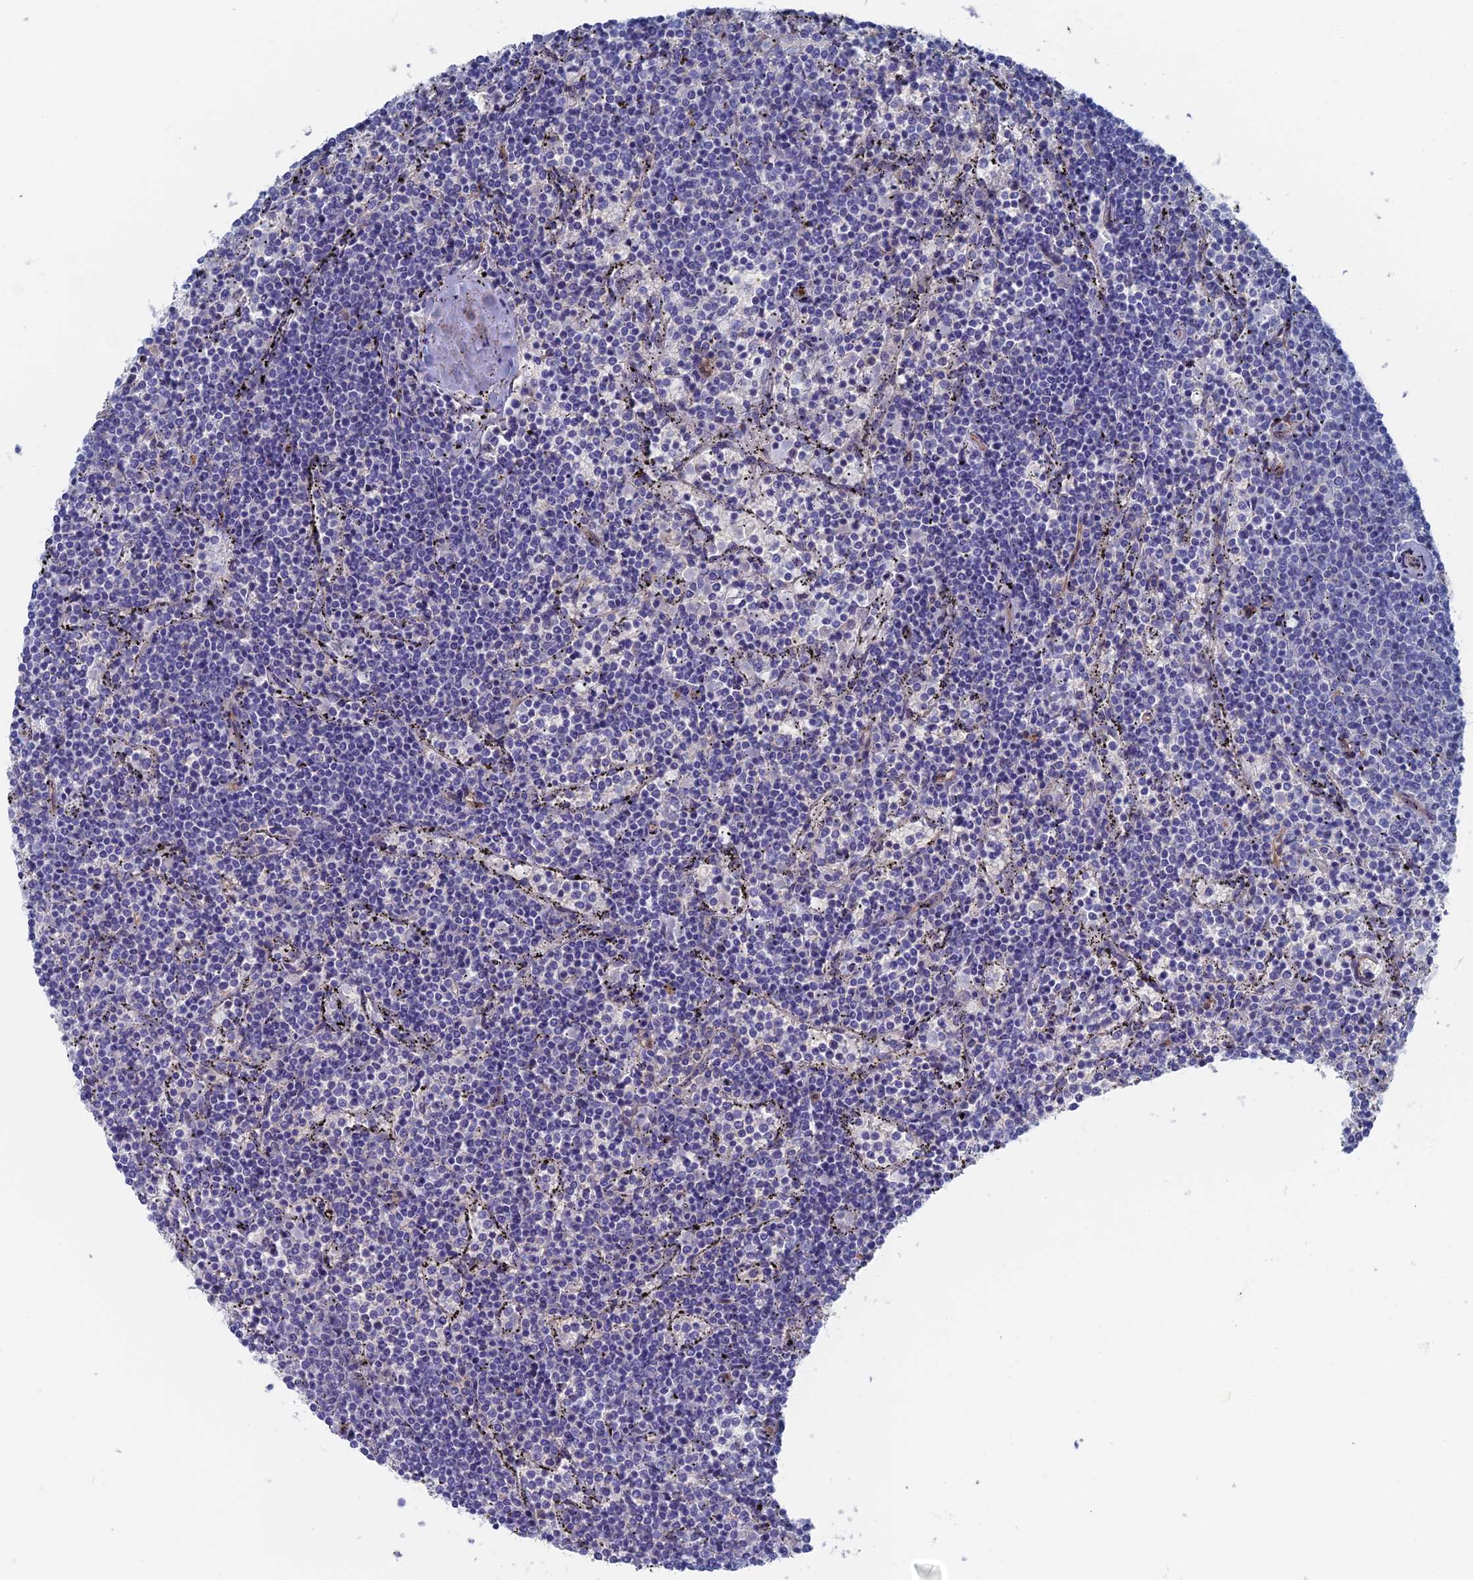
{"staining": {"intensity": "negative", "quantity": "none", "location": "none"}, "tissue": "lymphoma", "cell_type": "Tumor cells", "image_type": "cancer", "snomed": [{"axis": "morphology", "description": "Malignant lymphoma, non-Hodgkin's type, Low grade"}, {"axis": "topography", "description": "Spleen"}], "caption": "Tumor cells show no significant staining in lymphoma.", "gene": "ARAP3", "patient": {"sex": "female", "age": 50}}